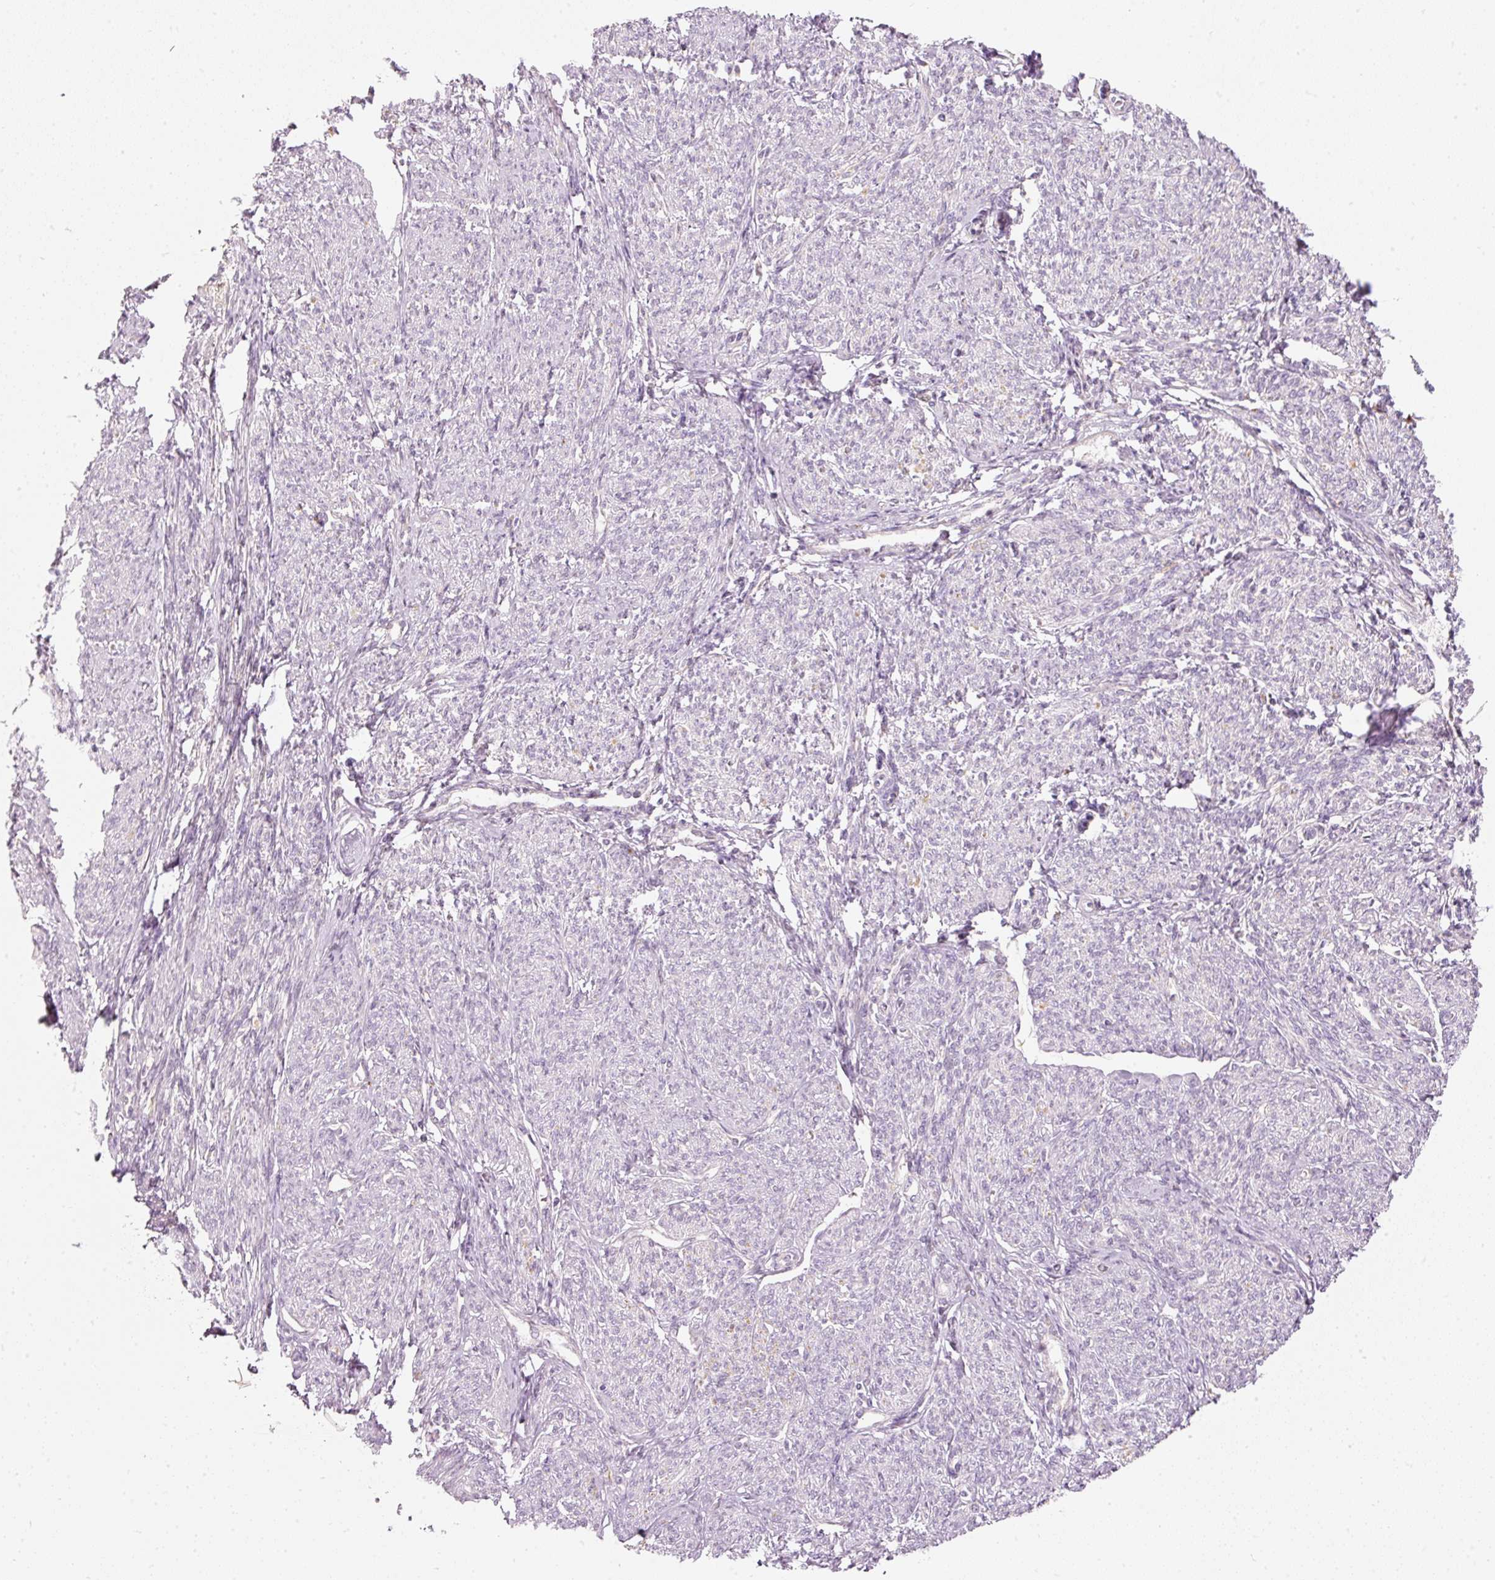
{"staining": {"intensity": "weak", "quantity": "<25%", "location": "nuclear"}, "tissue": "smooth muscle", "cell_type": "Smooth muscle cells", "image_type": "normal", "snomed": [{"axis": "morphology", "description": "Normal tissue, NOS"}, {"axis": "topography", "description": "Smooth muscle"}], "caption": "DAB immunohistochemical staining of normal smooth muscle displays no significant positivity in smooth muscle cells. (Immunohistochemistry (ihc), brightfield microscopy, high magnification).", "gene": "RNF39", "patient": {"sex": "female", "age": 65}}